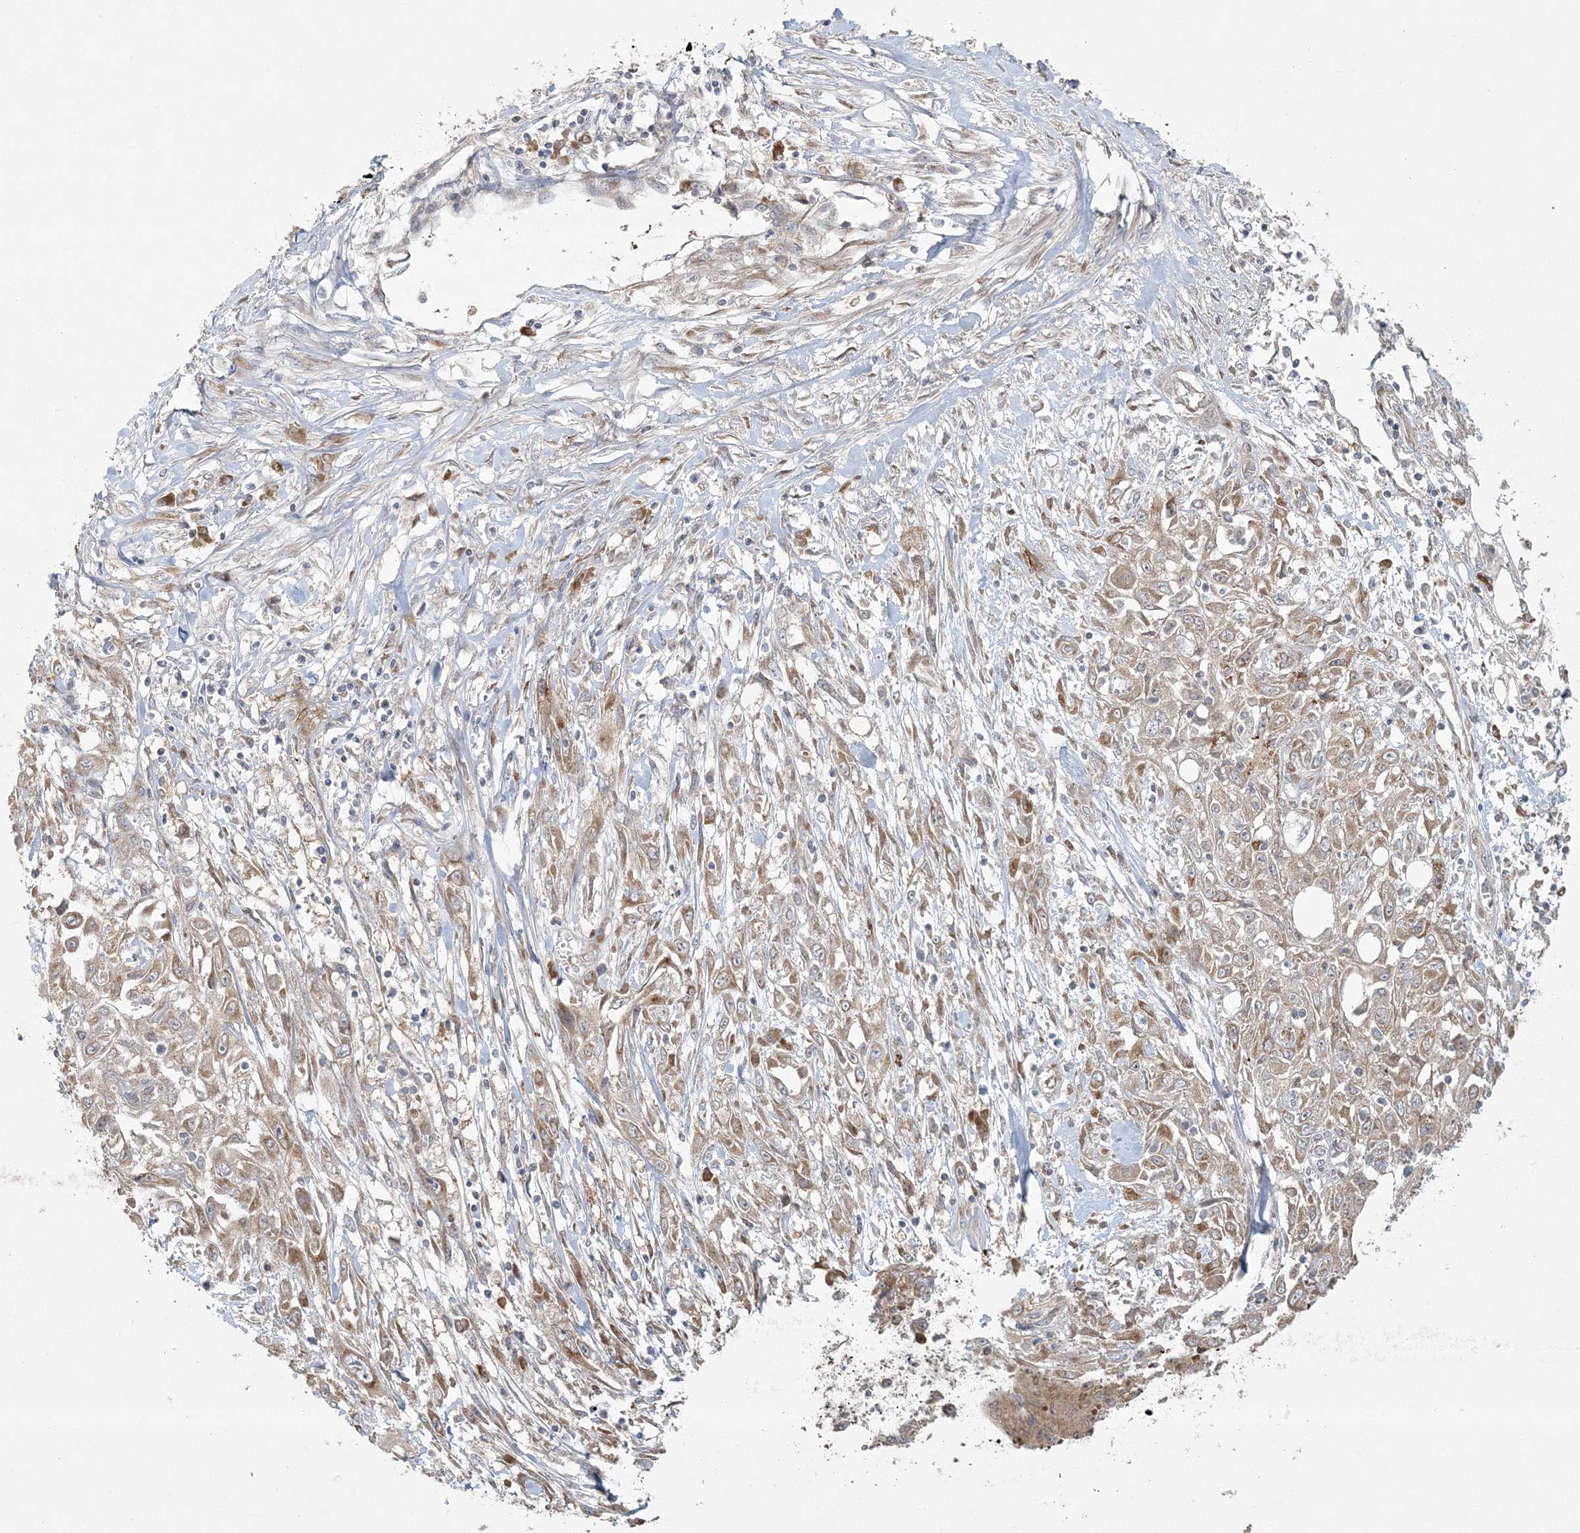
{"staining": {"intensity": "weak", "quantity": "25%-75%", "location": "cytoplasmic/membranous"}, "tissue": "skin cancer", "cell_type": "Tumor cells", "image_type": "cancer", "snomed": [{"axis": "morphology", "description": "Squamous cell carcinoma, NOS"}, {"axis": "morphology", "description": "Squamous cell carcinoma, metastatic, NOS"}, {"axis": "topography", "description": "Skin"}, {"axis": "topography", "description": "Lymph node"}], "caption": "This is an image of IHC staining of metastatic squamous cell carcinoma (skin), which shows weak expression in the cytoplasmic/membranous of tumor cells.", "gene": "ZNF263", "patient": {"sex": "male", "age": 75}}